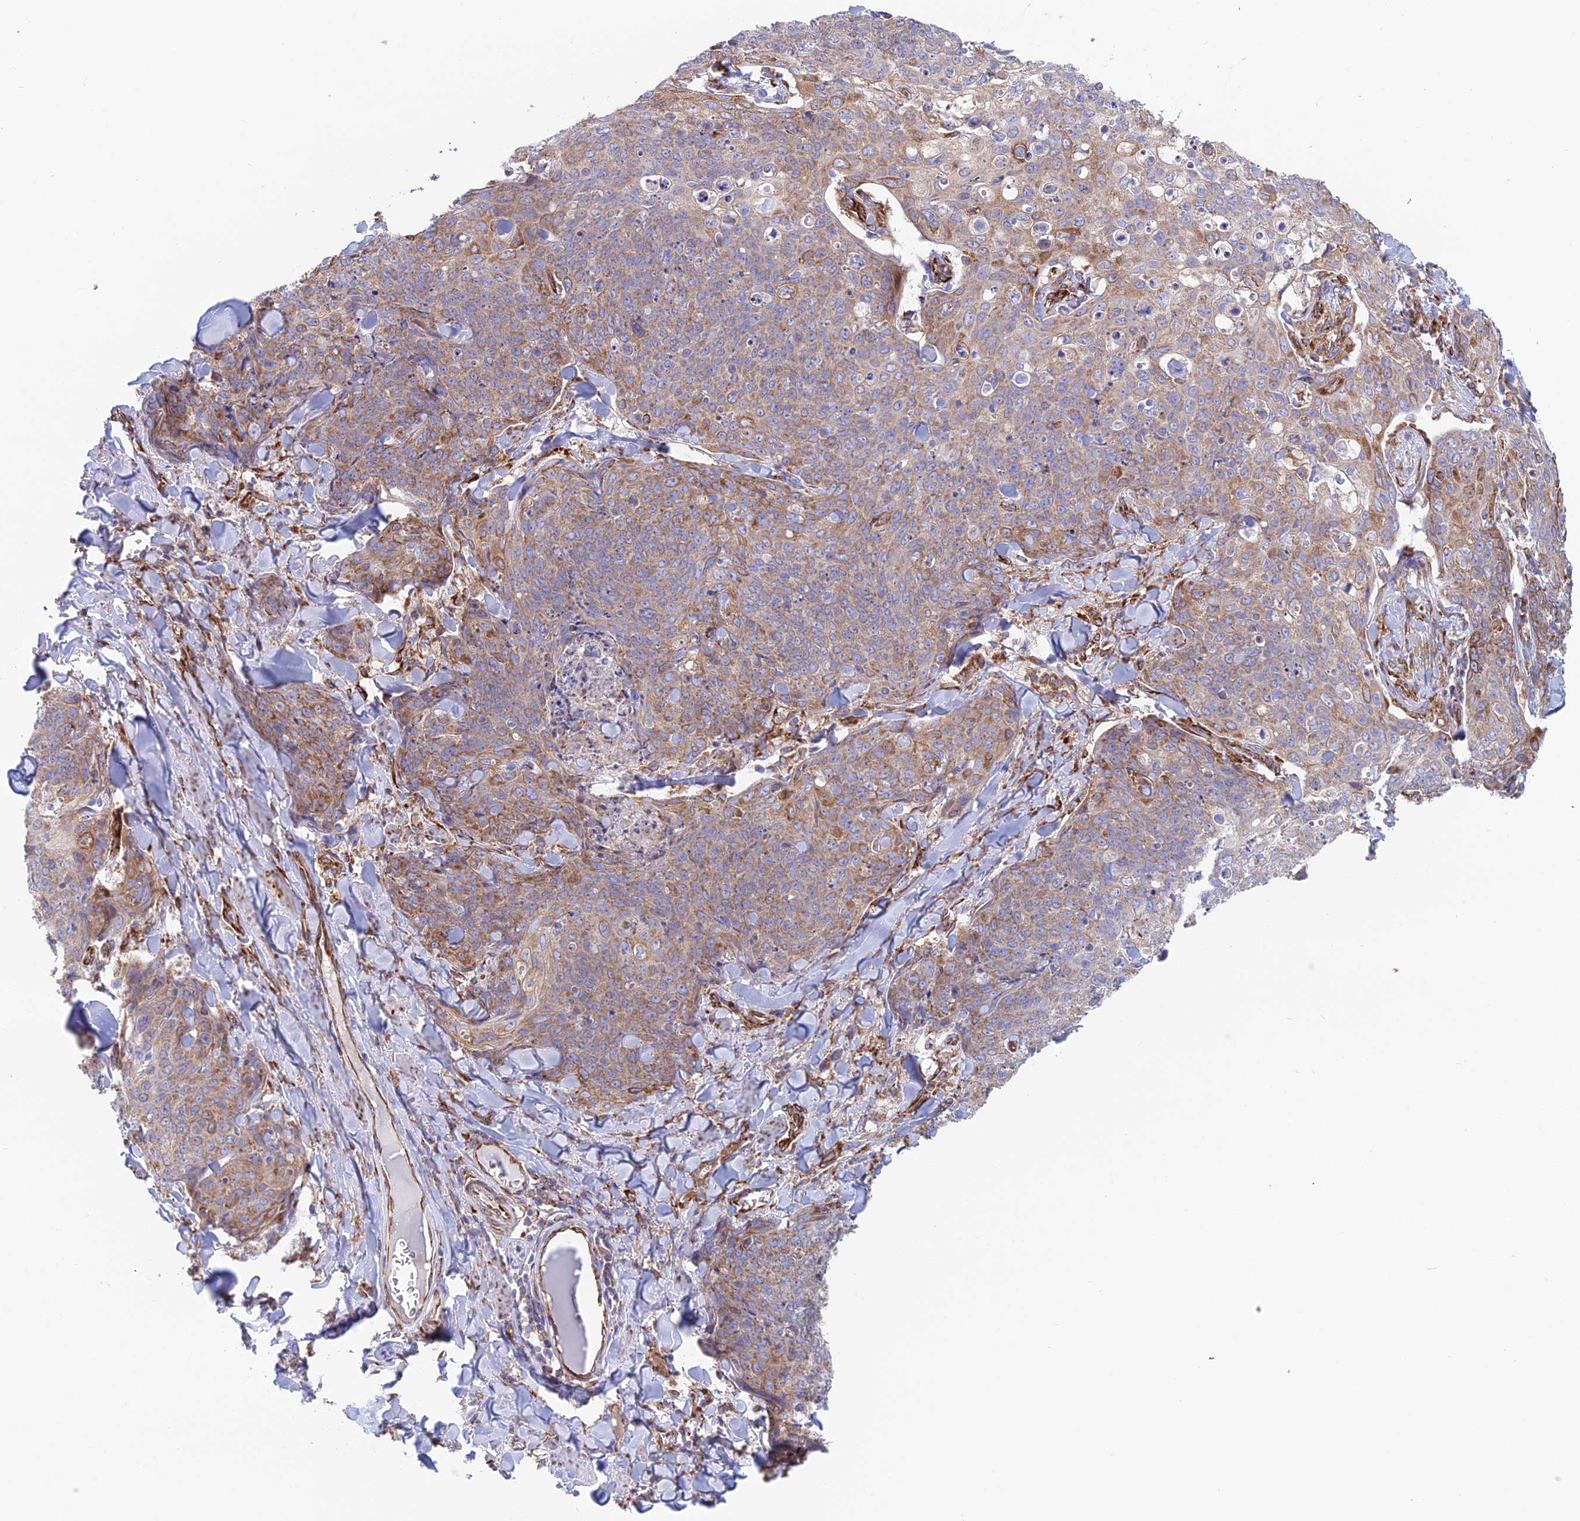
{"staining": {"intensity": "moderate", "quantity": ">75%", "location": "cytoplasmic/membranous"}, "tissue": "skin cancer", "cell_type": "Tumor cells", "image_type": "cancer", "snomed": [{"axis": "morphology", "description": "Squamous cell carcinoma, NOS"}, {"axis": "topography", "description": "Skin"}, {"axis": "topography", "description": "Vulva"}], "caption": "High-magnification brightfield microscopy of squamous cell carcinoma (skin) stained with DAB (3,3'-diaminobenzidine) (brown) and counterstained with hematoxylin (blue). tumor cells exhibit moderate cytoplasmic/membranous staining is seen in about>75% of cells. (DAB (3,3'-diaminobenzidine) = brown stain, brightfield microscopy at high magnification).", "gene": "CCDC69", "patient": {"sex": "female", "age": 85}}